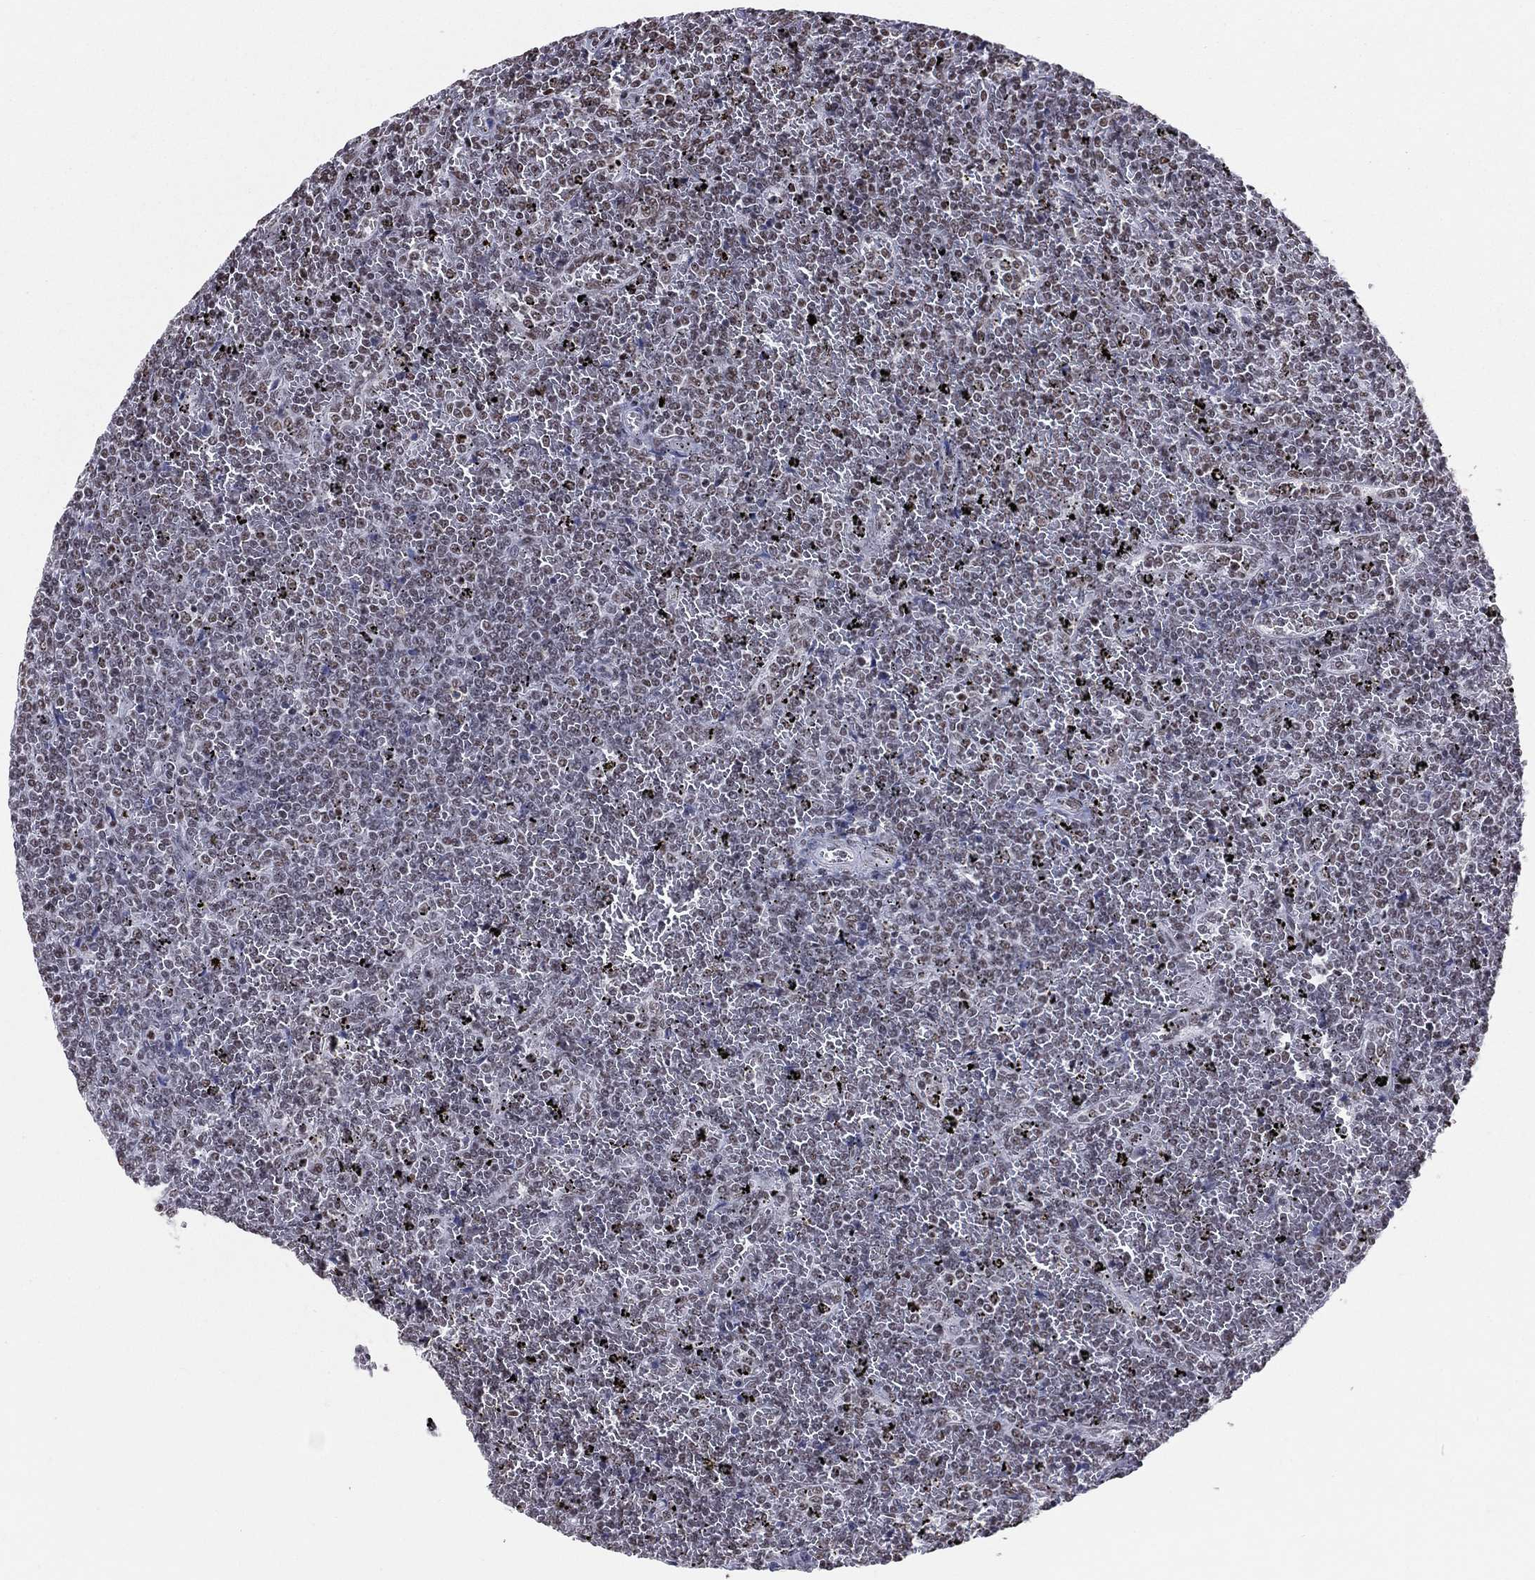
{"staining": {"intensity": "negative", "quantity": "none", "location": "none"}, "tissue": "lymphoma", "cell_type": "Tumor cells", "image_type": "cancer", "snomed": [{"axis": "morphology", "description": "Malignant lymphoma, non-Hodgkin's type, Low grade"}, {"axis": "topography", "description": "Spleen"}], "caption": "Photomicrograph shows no significant protein staining in tumor cells of malignant lymphoma, non-Hodgkin's type (low-grade).", "gene": "ZNF7", "patient": {"sex": "female", "age": 77}}